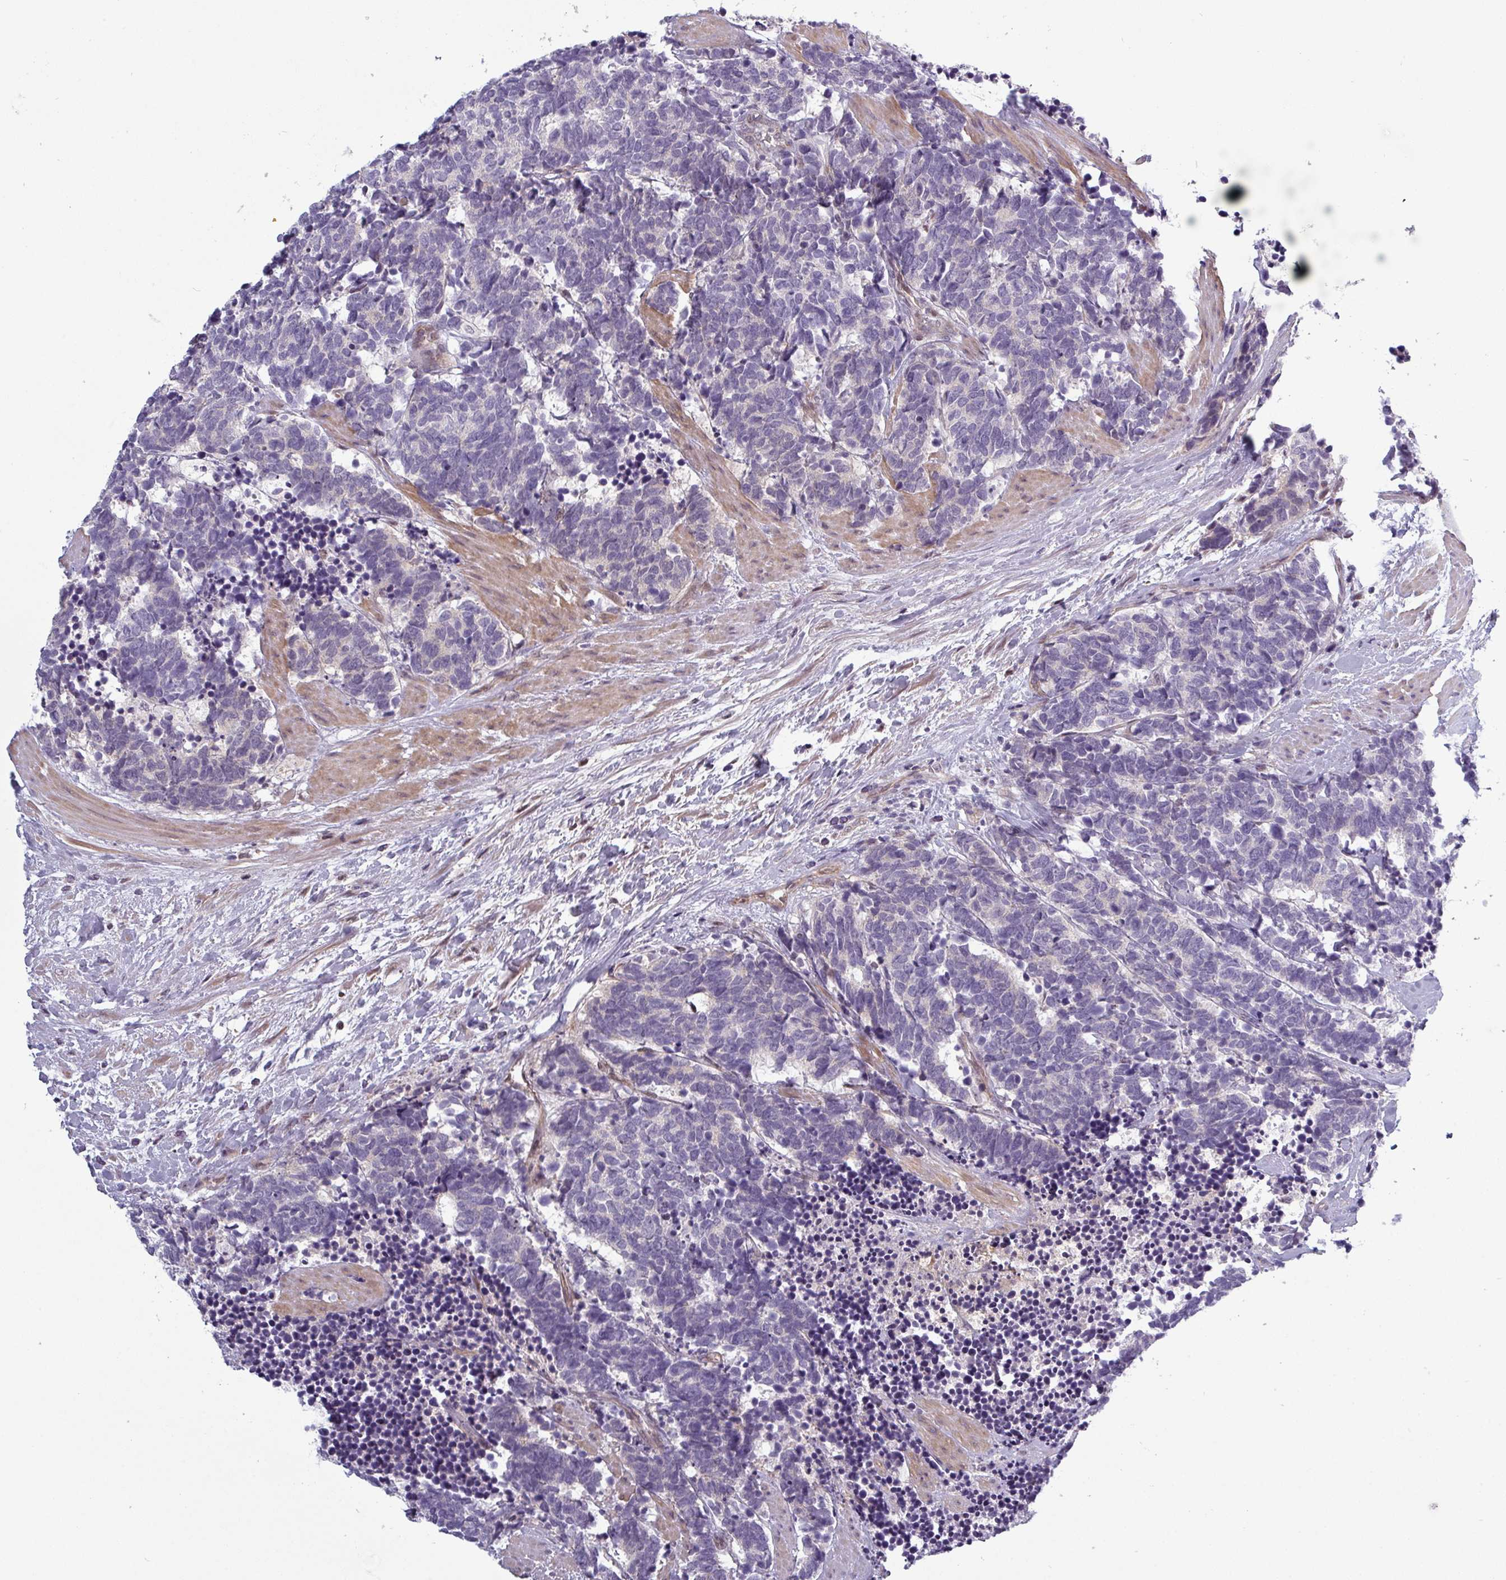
{"staining": {"intensity": "negative", "quantity": "none", "location": "none"}, "tissue": "carcinoid", "cell_type": "Tumor cells", "image_type": "cancer", "snomed": [{"axis": "morphology", "description": "Carcinoma, NOS"}, {"axis": "morphology", "description": "Carcinoid, malignant, NOS"}, {"axis": "topography", "description": "Prostate"}], "caption": "Immunohistochemistry of human carcinoid demonstrates no expression in tumor cells. (Immunohistochemistry, brightfield microscopy, high magnification).", "gene": "PRAMEF12", "patient": {"sex": "male", "age": 57}}